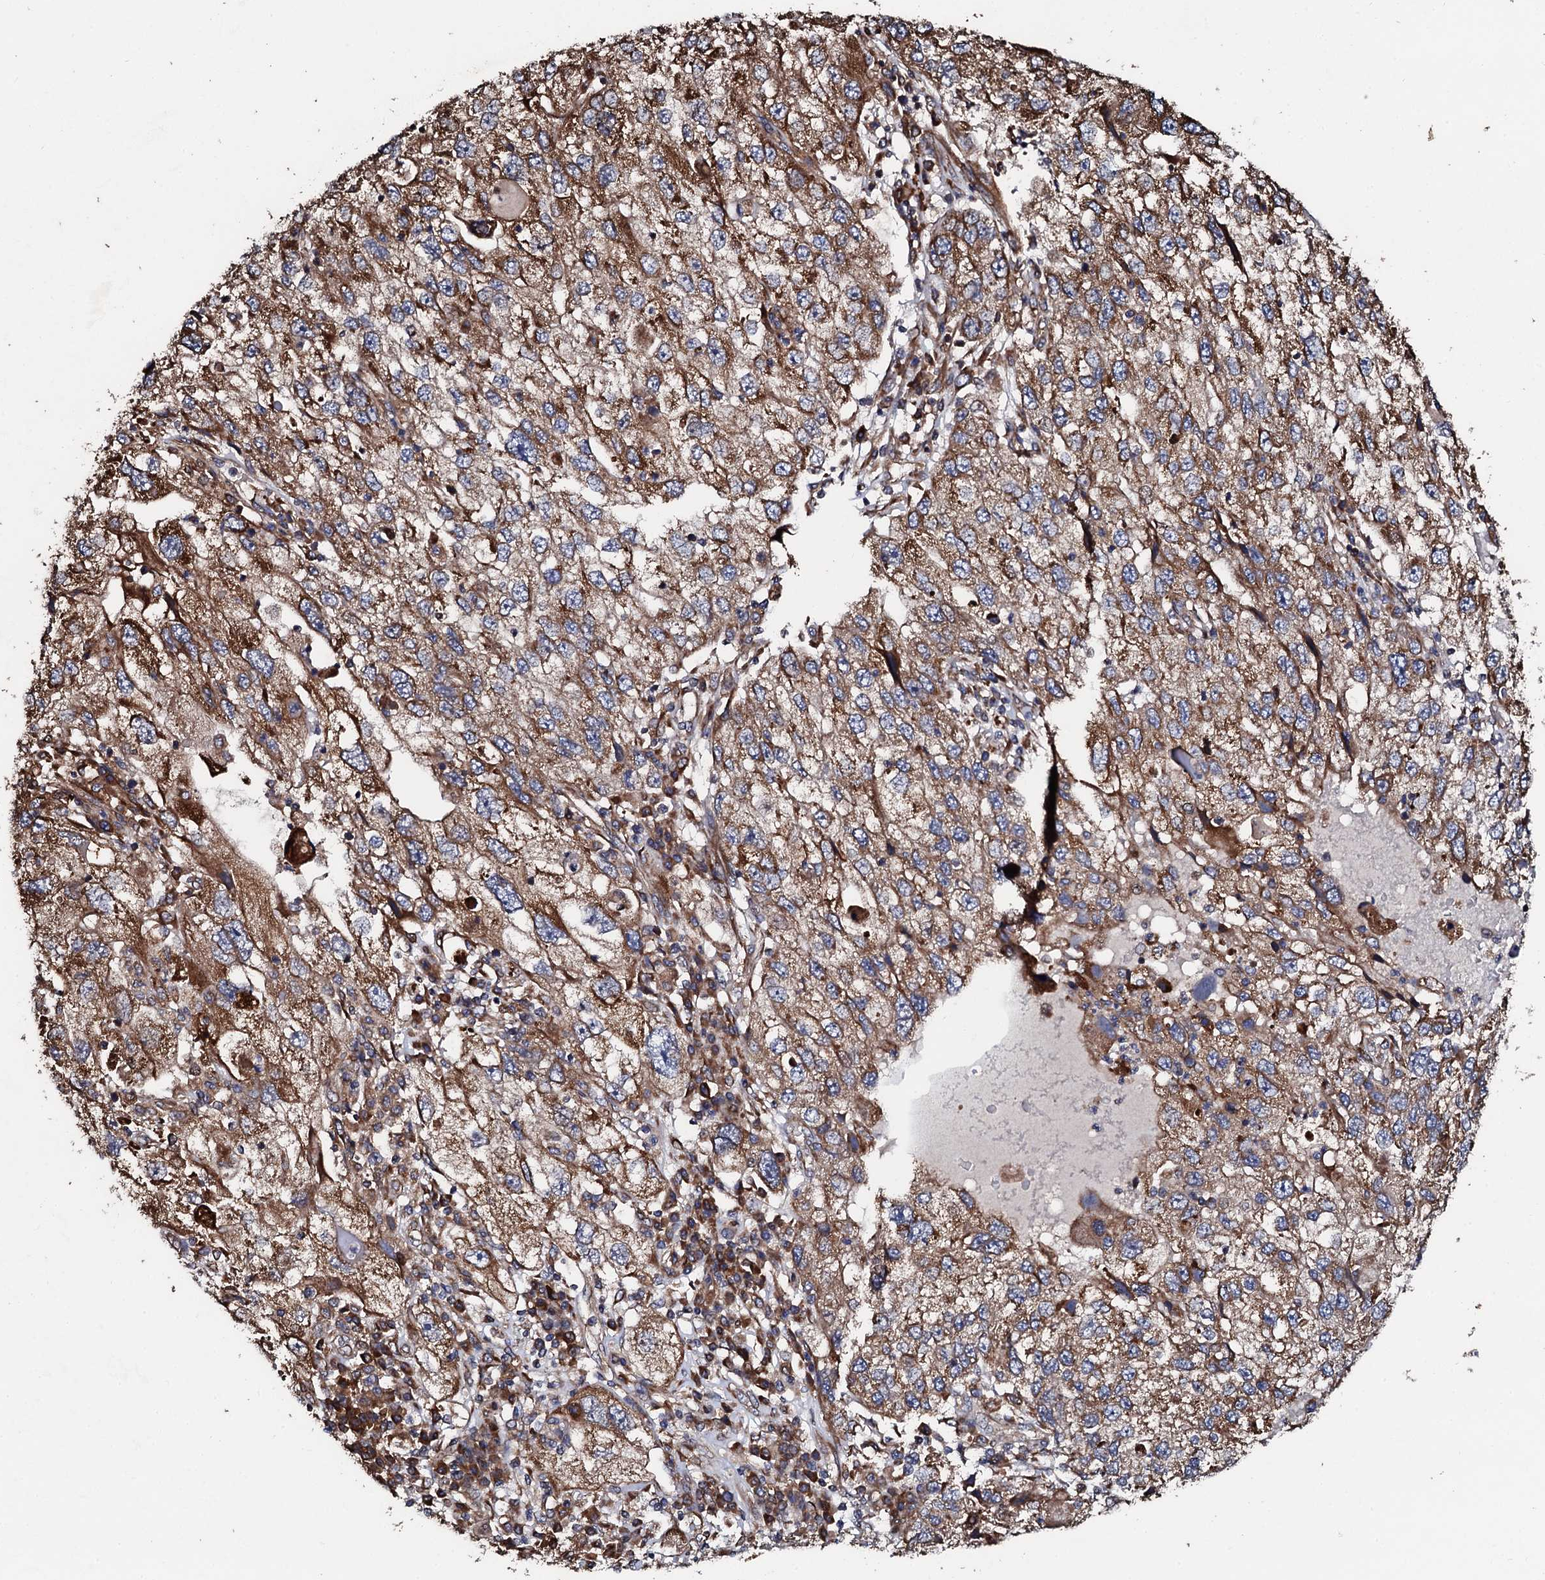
{"staining": {"intensity": "strong", "quantity": ">75%", "location": "cytoplasmic/membranous"}, "tissue": "endometrial cancer", "cell_type": "Tumor cells", "image_type": "cancer", "snomed": [{"axis": "morphology", "description": "Adenocarcinoma, NOS"}, {"axis": "topography", "description": "Endometrium"}], "caption": "DAB (3,3'-diaminobenzidine) immunohistochemical staining of endometrial cancer (adenocarcinoma) shows strong cytoplasmic/membranous protein expression in approximately >75% of tumor cells.", "gene": "CKAP5", "patient": {"sex": "female", "age": 49}}